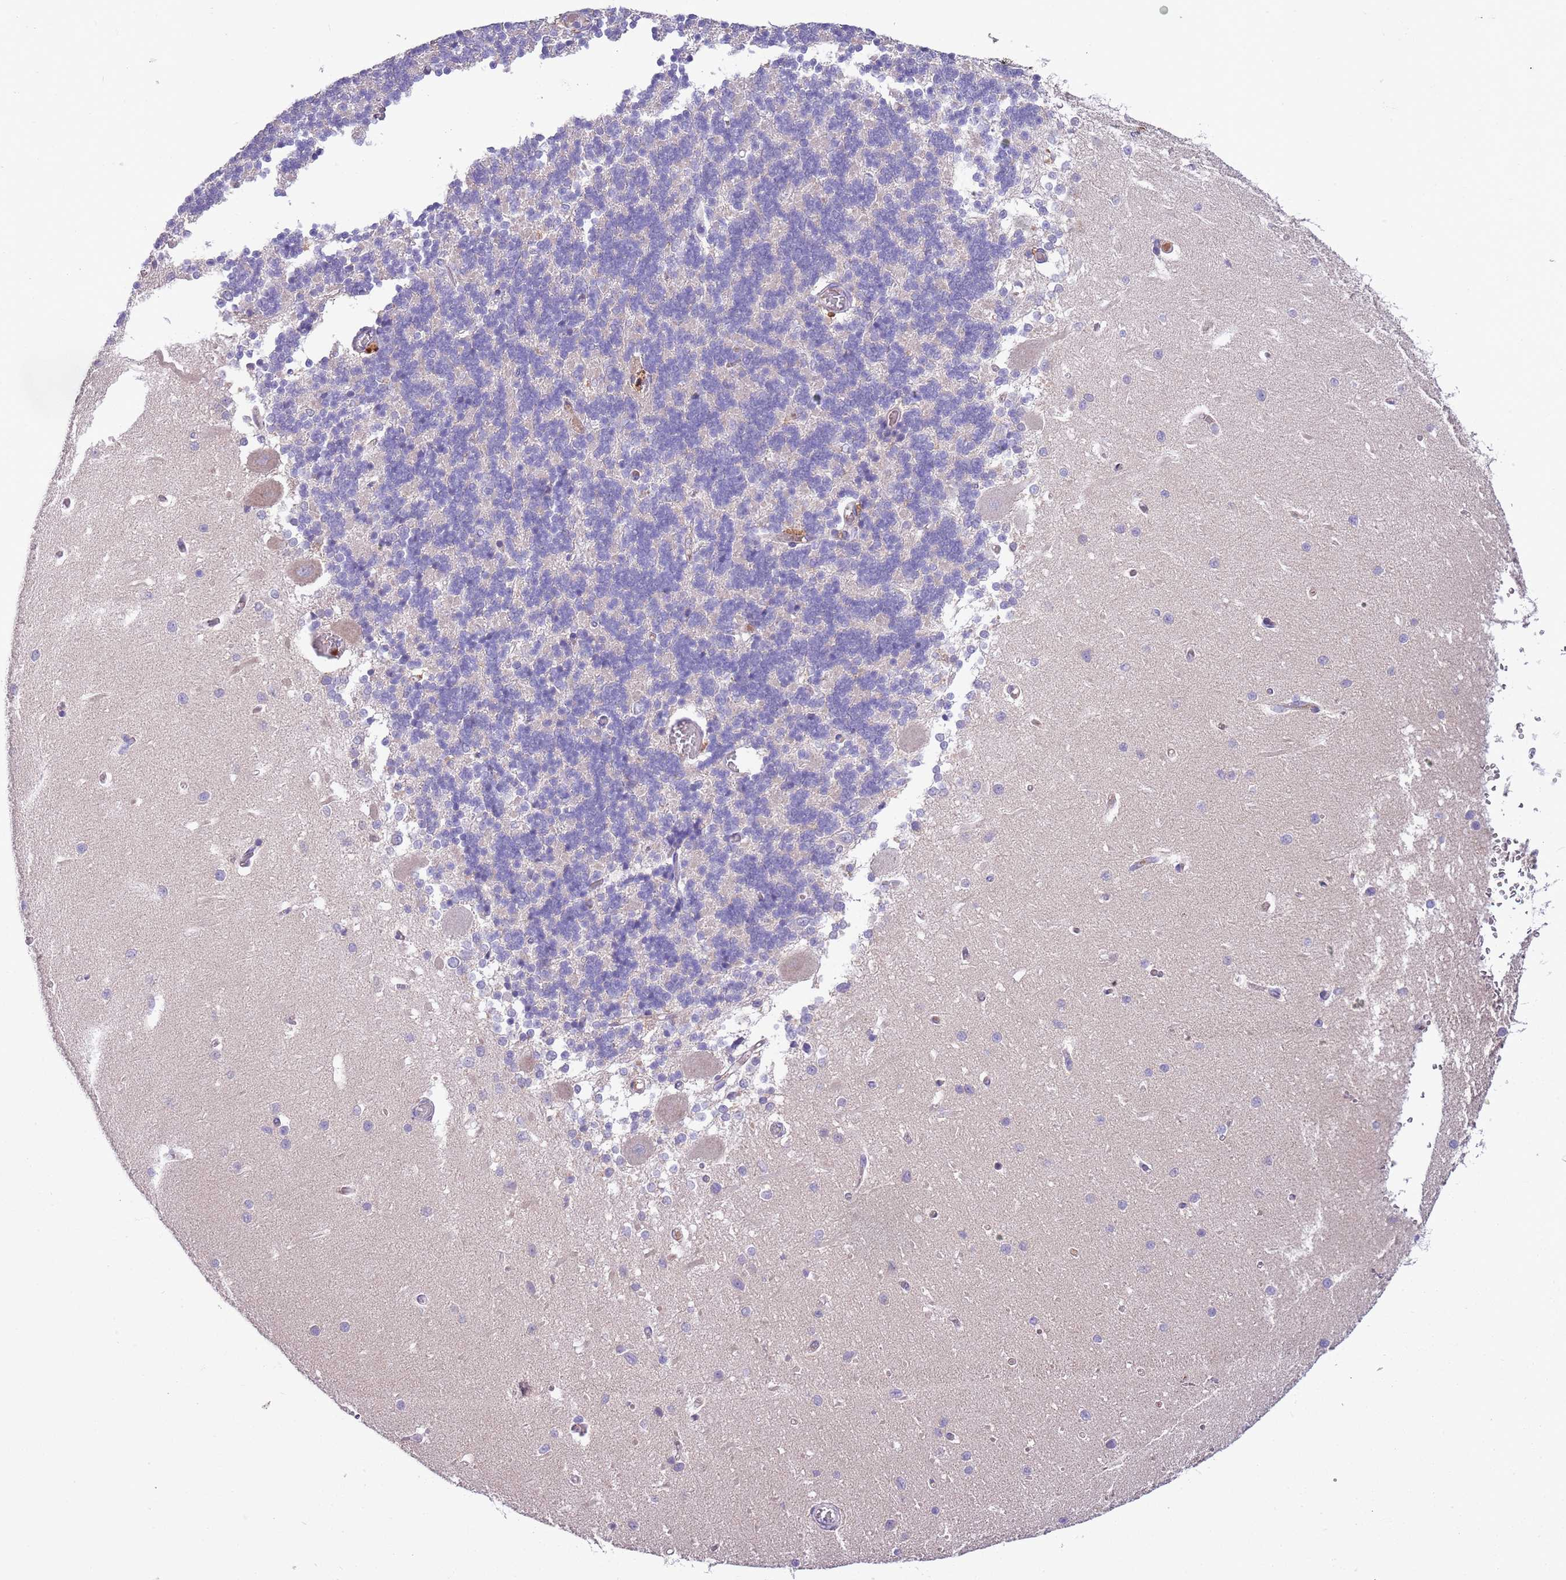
{"staining": {"intensity": "negative", "quantity": "none", "location": "none"}, "tissue": "cerebellum", "cell_type": "Cells in granular layer", "image_type": "normal", "snomed": [{"axis": "morphology", "description": "Normal tissue, NOS"}, {"axis": "topography", "description": "Cerebellum"}], "caption": "The immunohistochemistry image has no significant expression in cells in granular layer of cerebellum. (Brightfield microscopy of DAB immunohistochemistry (IHC) at high magnification).", "gene": "HES3", "patient": {"sex": "male", "age": 37}}